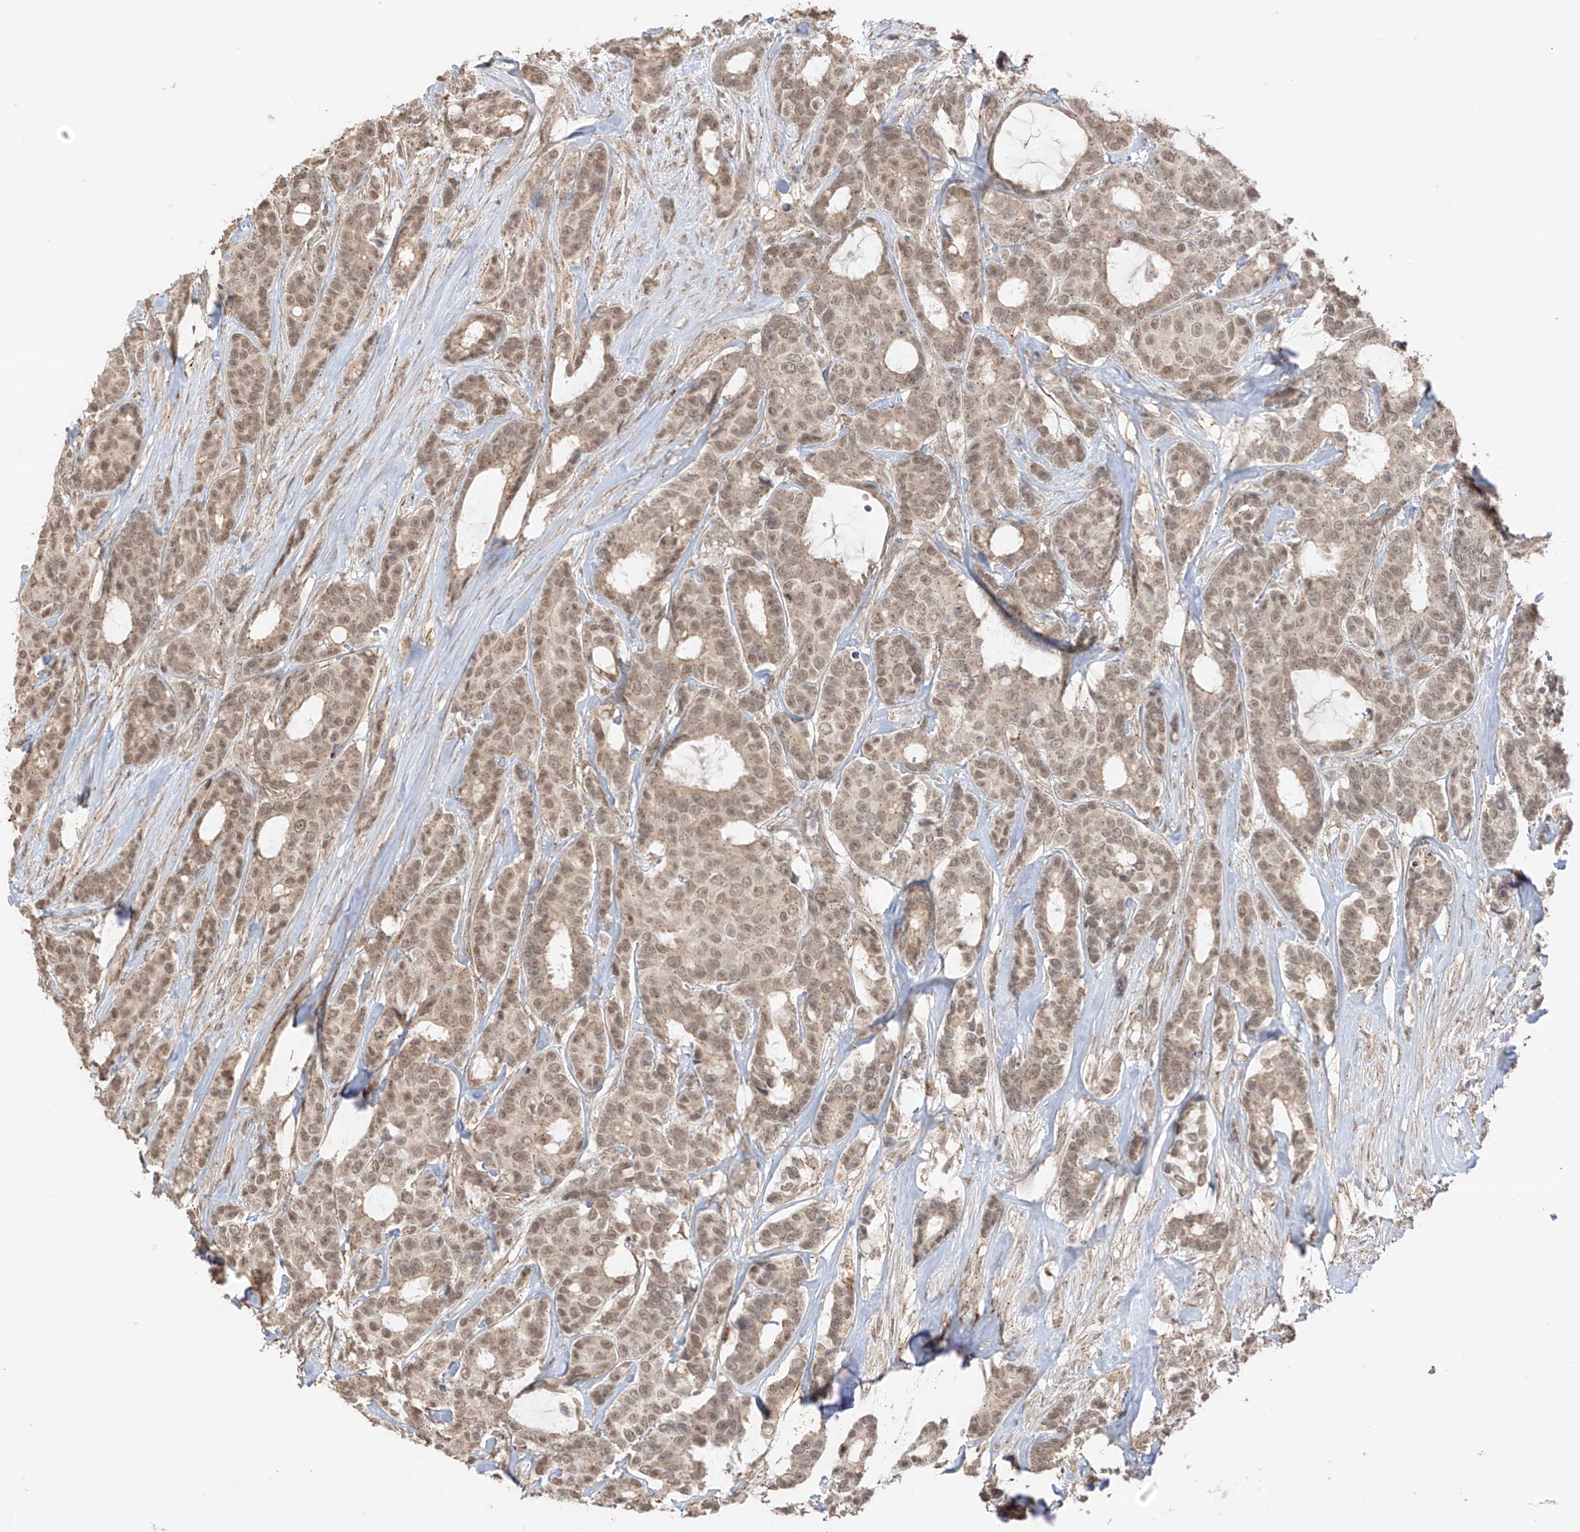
{"staining": {"intensity": "moderate", "quantity": "25%-75%", "location": "cytoplasmic/membranous,nuclear"}, "tissue": "breast cancer", "cell_type": "Tumor cells", "image_type": "cancer", "snomed": [{"axis": "morphology", "description": "Duct carcinoma"}, {"axis": "topography", "description": "Breast"}], "caption": "A histopathology image showing moderate cytoplasmic/membranous and nuclear staining in about 25%-75% of tumor cells in breast cancer (infiltrating ductal carcinoma), as visualized by brown immunohistochemical staining.", "gene": "N4BP3", "patient": {"sex": "female", "age": 87}}